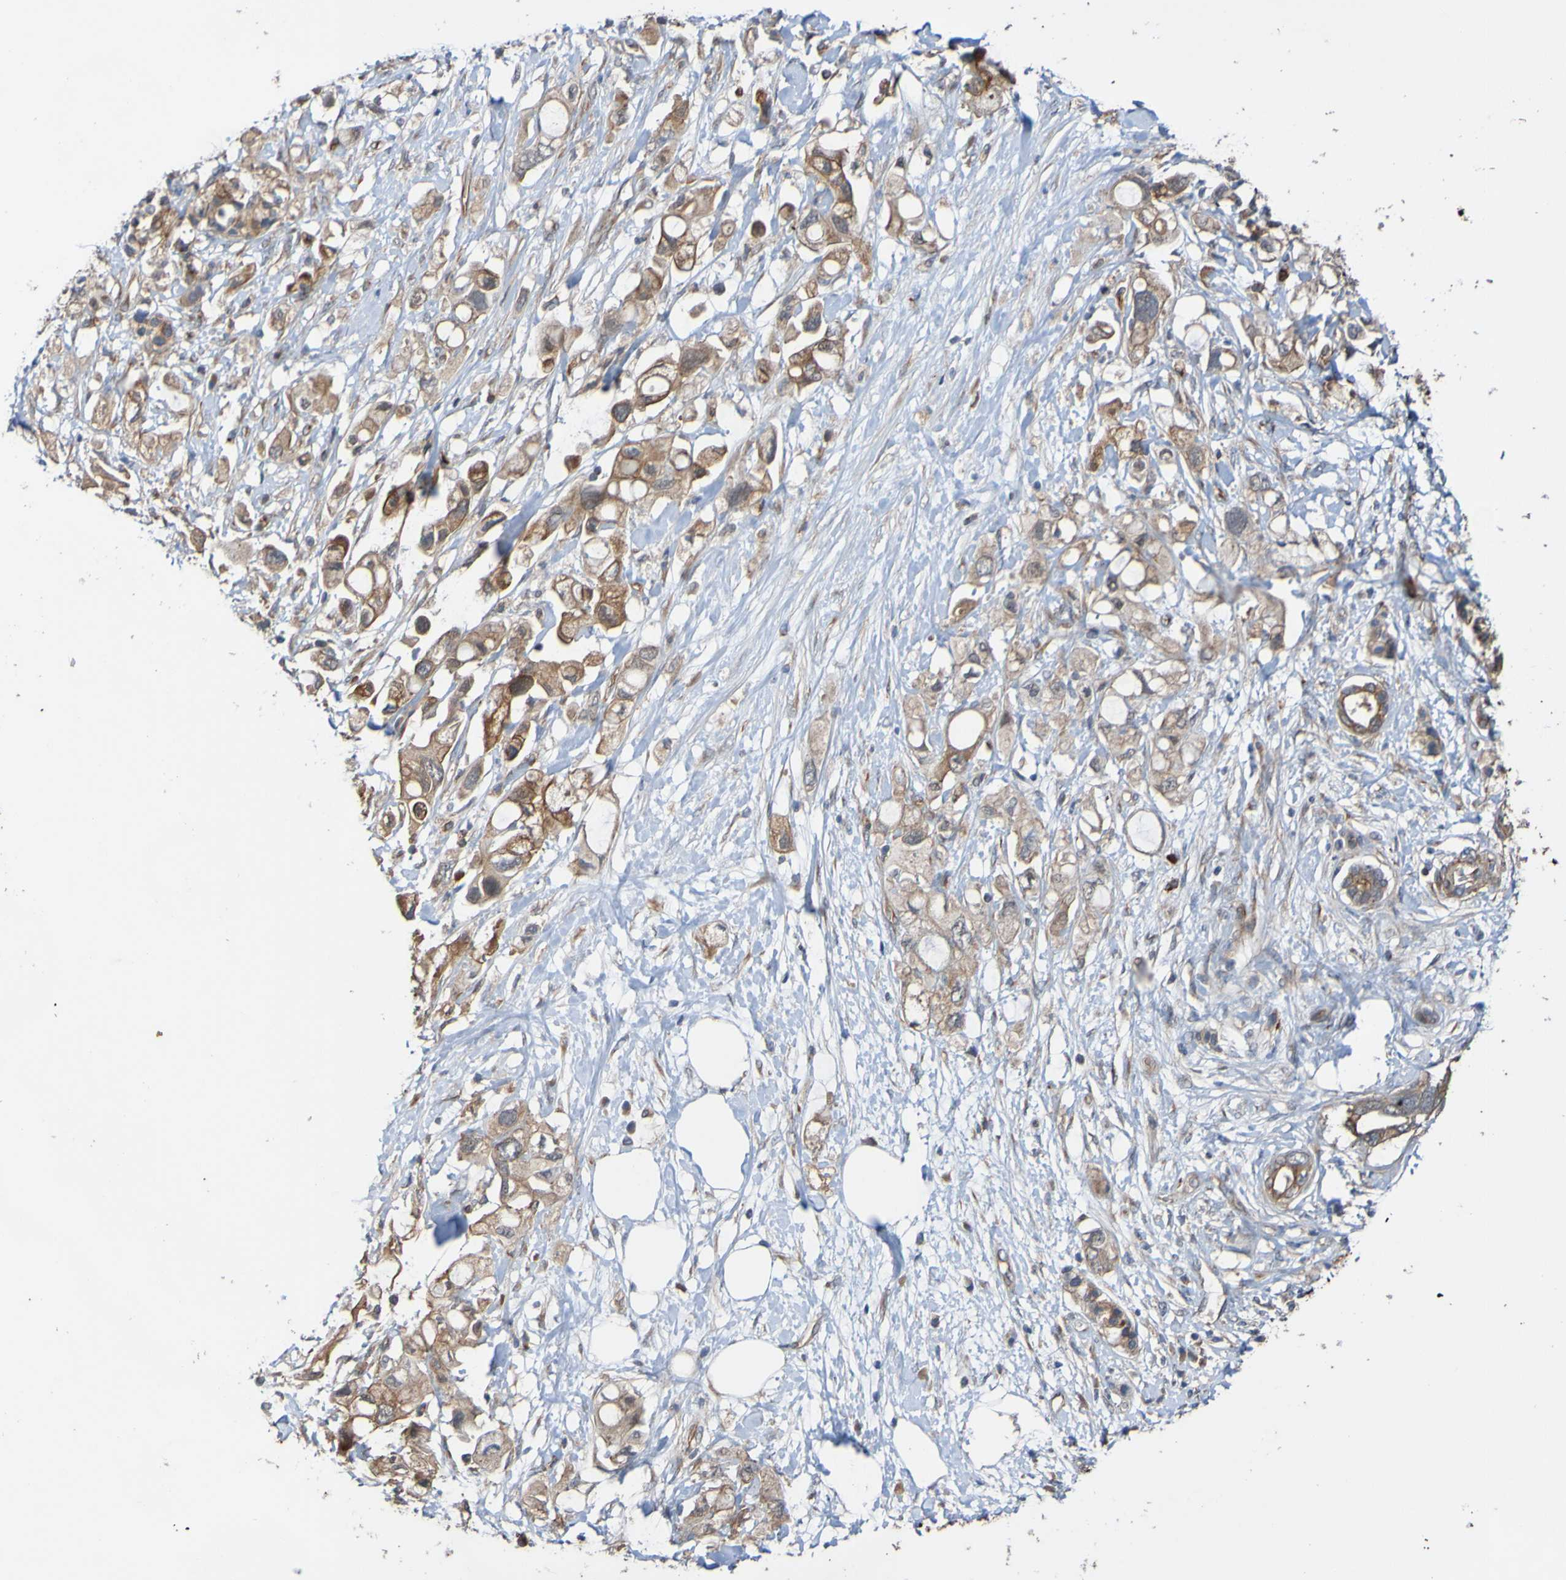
{"staining": {"intensity": "moderate", "quantity": ">75%", "location": "cytoplasmic/membranous"}, "tissue": "pancreatic cancer", "cell_type": "Tumor cells", "image_type": "cancer", "snomed": [{"axis": "morphology", "description": "Adenocarcinoma, NOS"}, {"axis": "topography", "description": "Pancreas"}], "caption": "An image of human pancreatic adenocarcinoma stained for a protein exhibits moderate cytoplasmic/membranous brown staining in tumor cells. (IHC, brightfield microscopy, high magnification).", "gene": "ST8SIA6", "patient": {"sex": "female", "age": 56}}